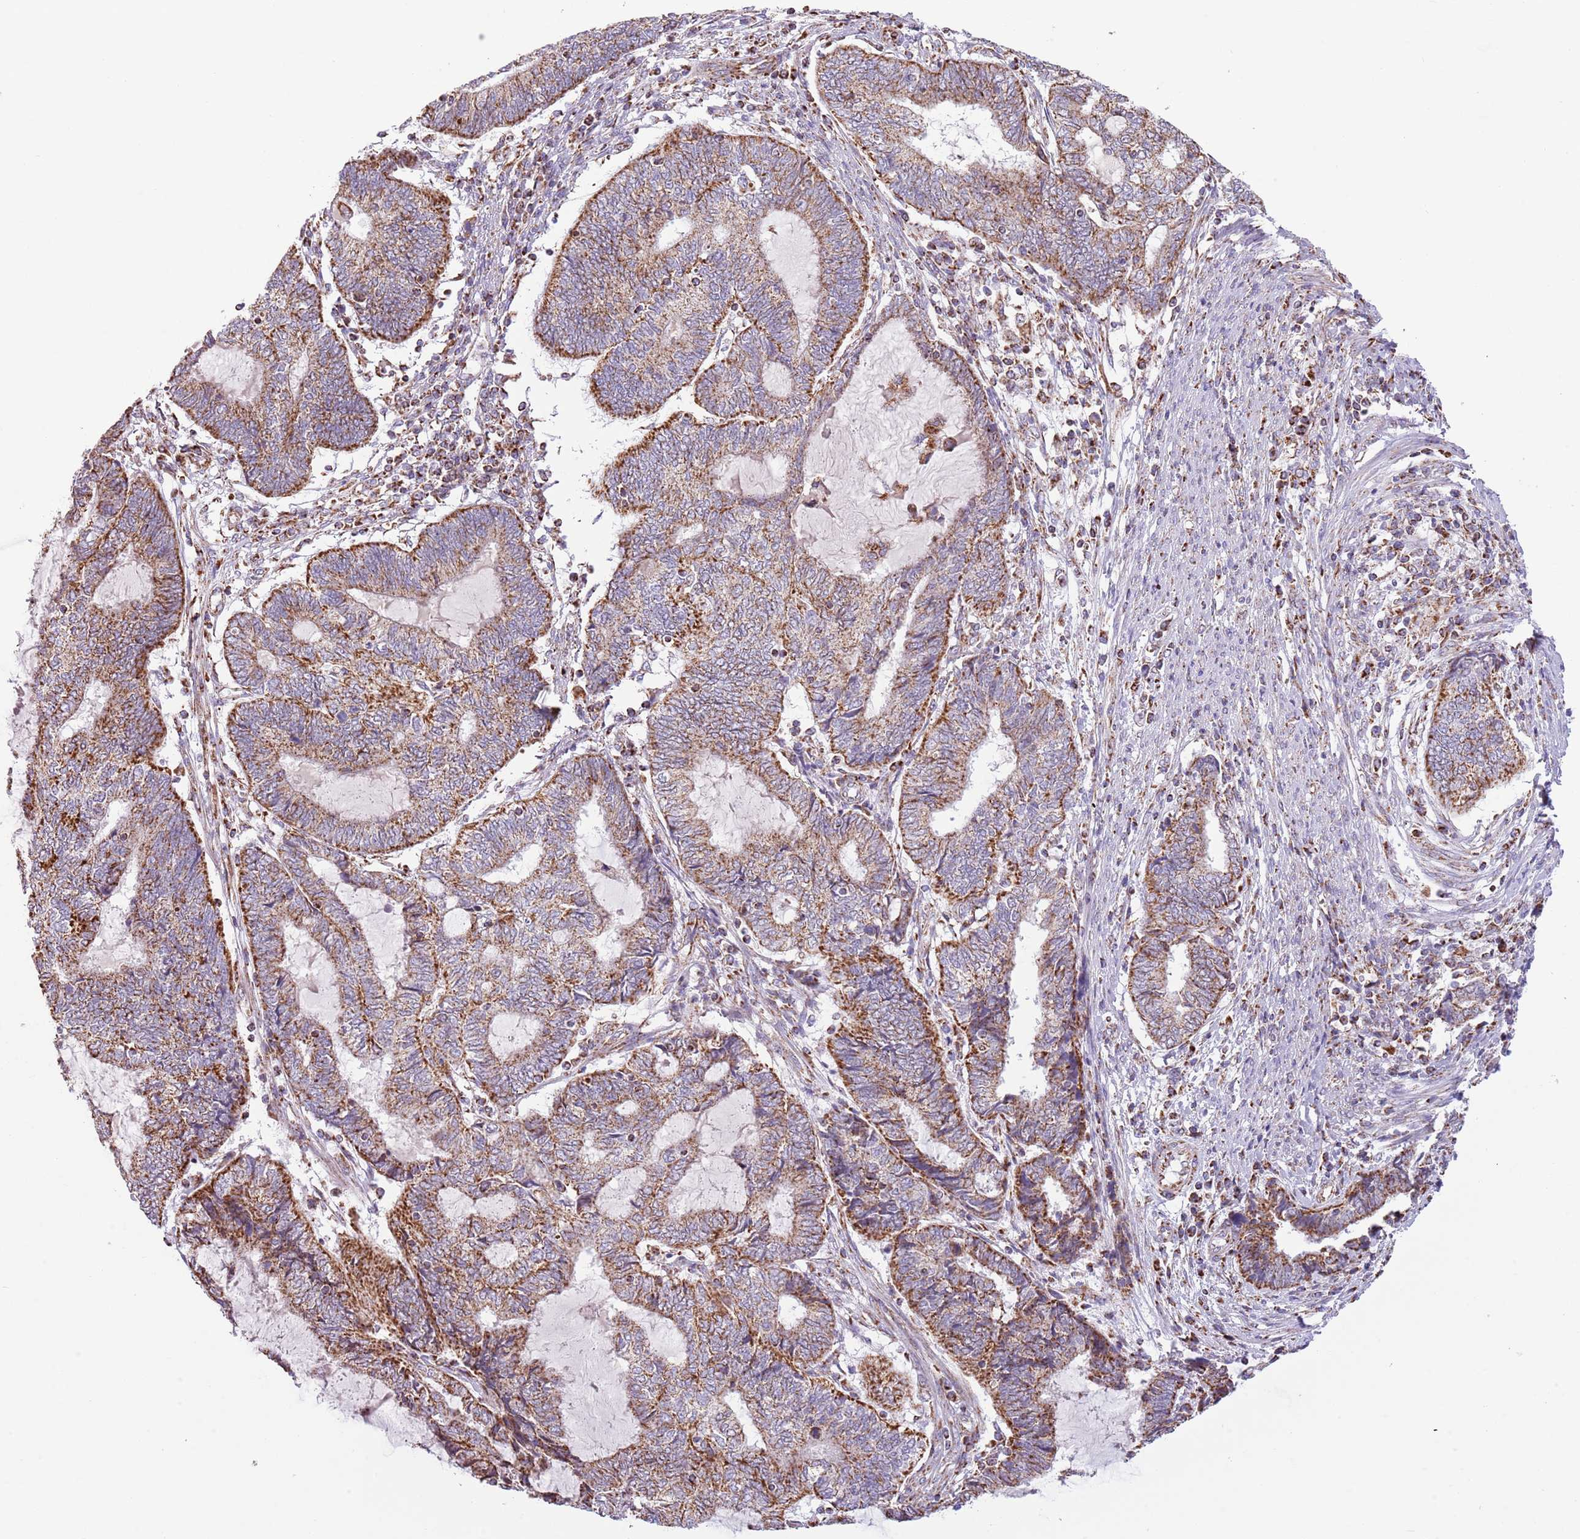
{"staining": {"intensity": "strong", "quantity": "25%-75%", "location": "cytoplasmic/membranous"}, "tissue": "endometrial cancer", "cell_type": "Tumor cells", "image_type": "cancer", "snomed": [{"axis": "morphology", "description": "Adenocarcinoma, NOS"}, {"axis": "topography", "description": "Uterus"}, {"axis": "topography", "description": "Endometrium"}], "caption": "A histopathology image showing strong cytoplasmic/membranous positivity in approximately 25%-75% of tumor cells in endometrial cancer, as visualized by brown immunohistochemical staining.", "gene": "LHX6", "patient": {"sex": "female", "age": 70}}